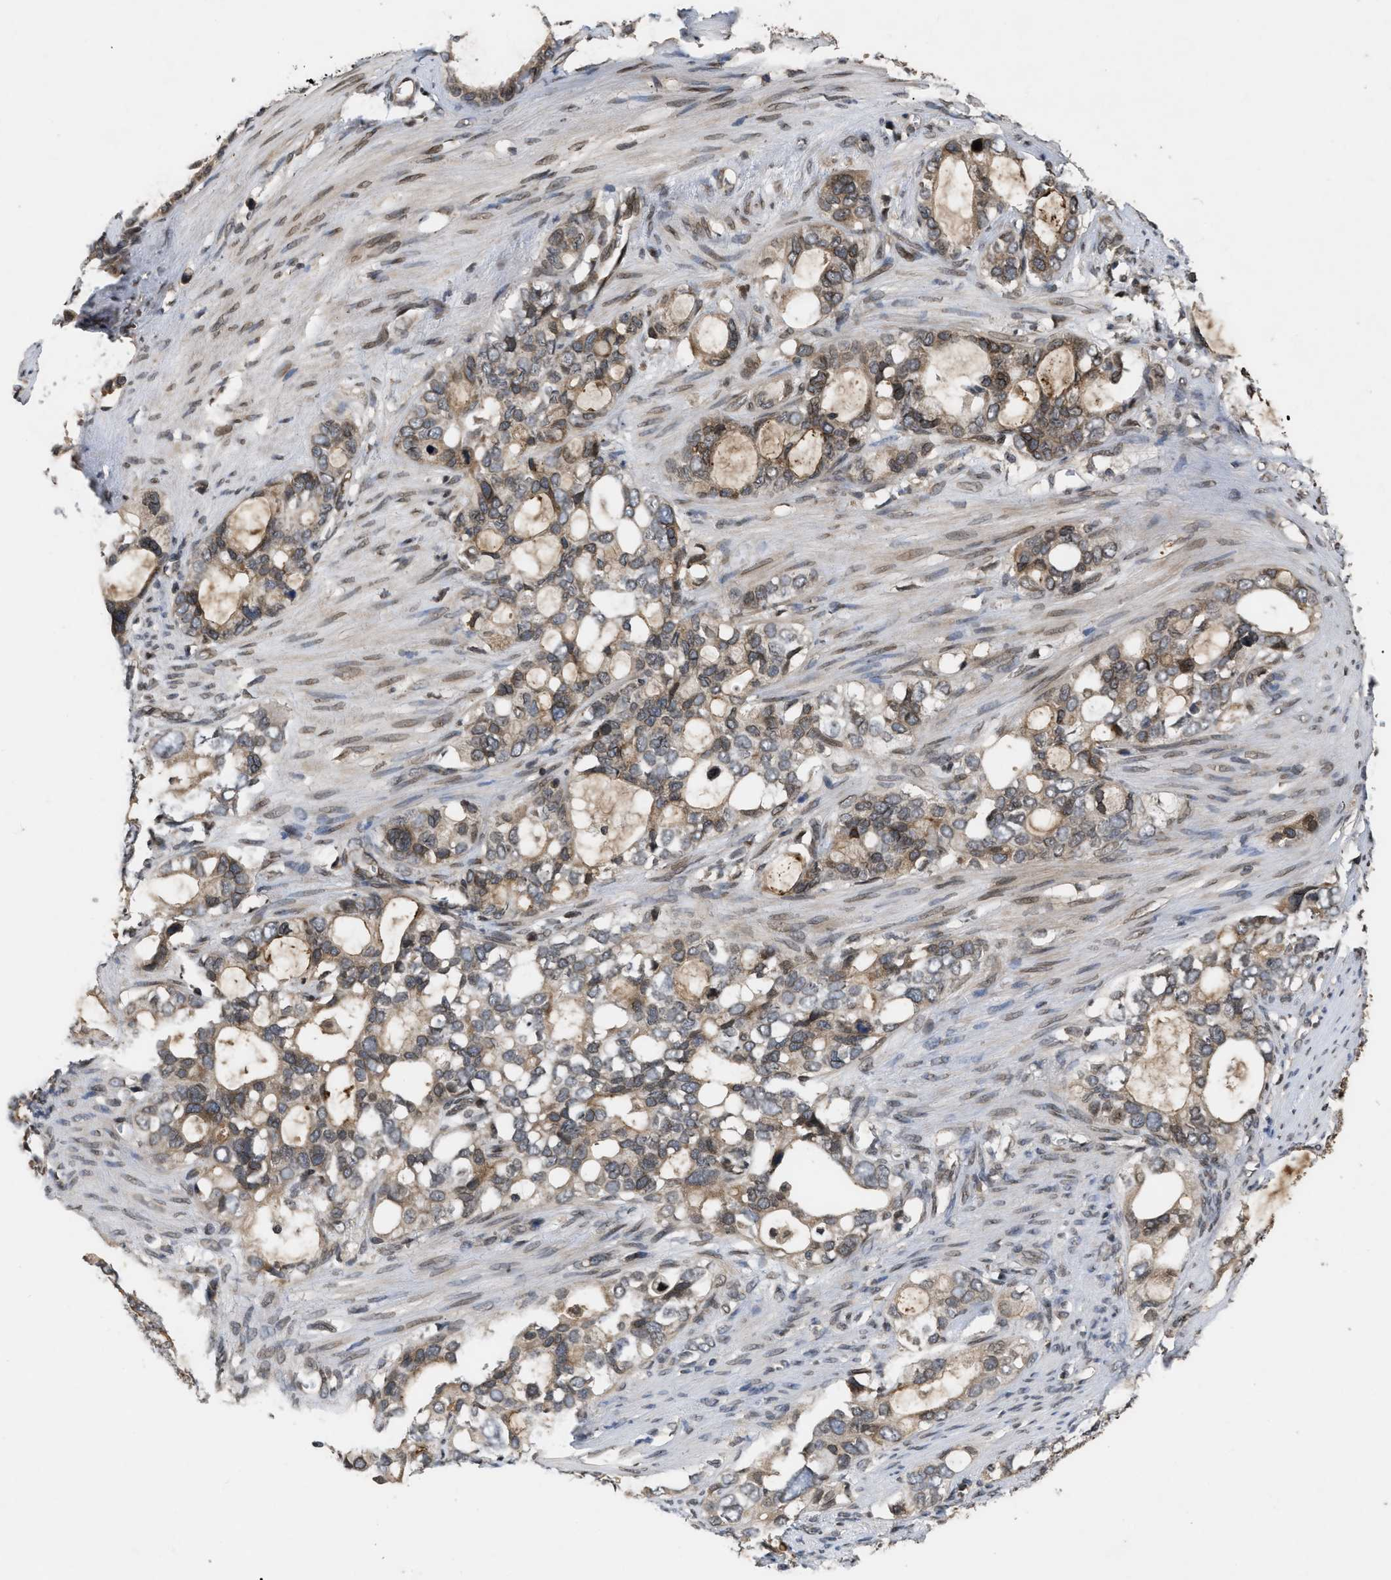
{"staining": {"intensity": "moderate", "quantity": ">75%", "location": "cytoplasmic/membranous,nuclear"}, "tissue": "stomach cancer", "cell_type": "Tumor cells", "image_type": "cancer", "snomed": [{"axis": "morphology", "description": "Adenocarcinoma, NOS"}, {"axis": "topography", "description": "Stomach"}], "caption": "A brown stain highlights moderate cytoplasmic/membranous and nuclear expression of a protein in human adenocarcinoma (stomach) tumor cells.", "gene": "CRY1", "patient": {"sex": "female", "age": 75}}